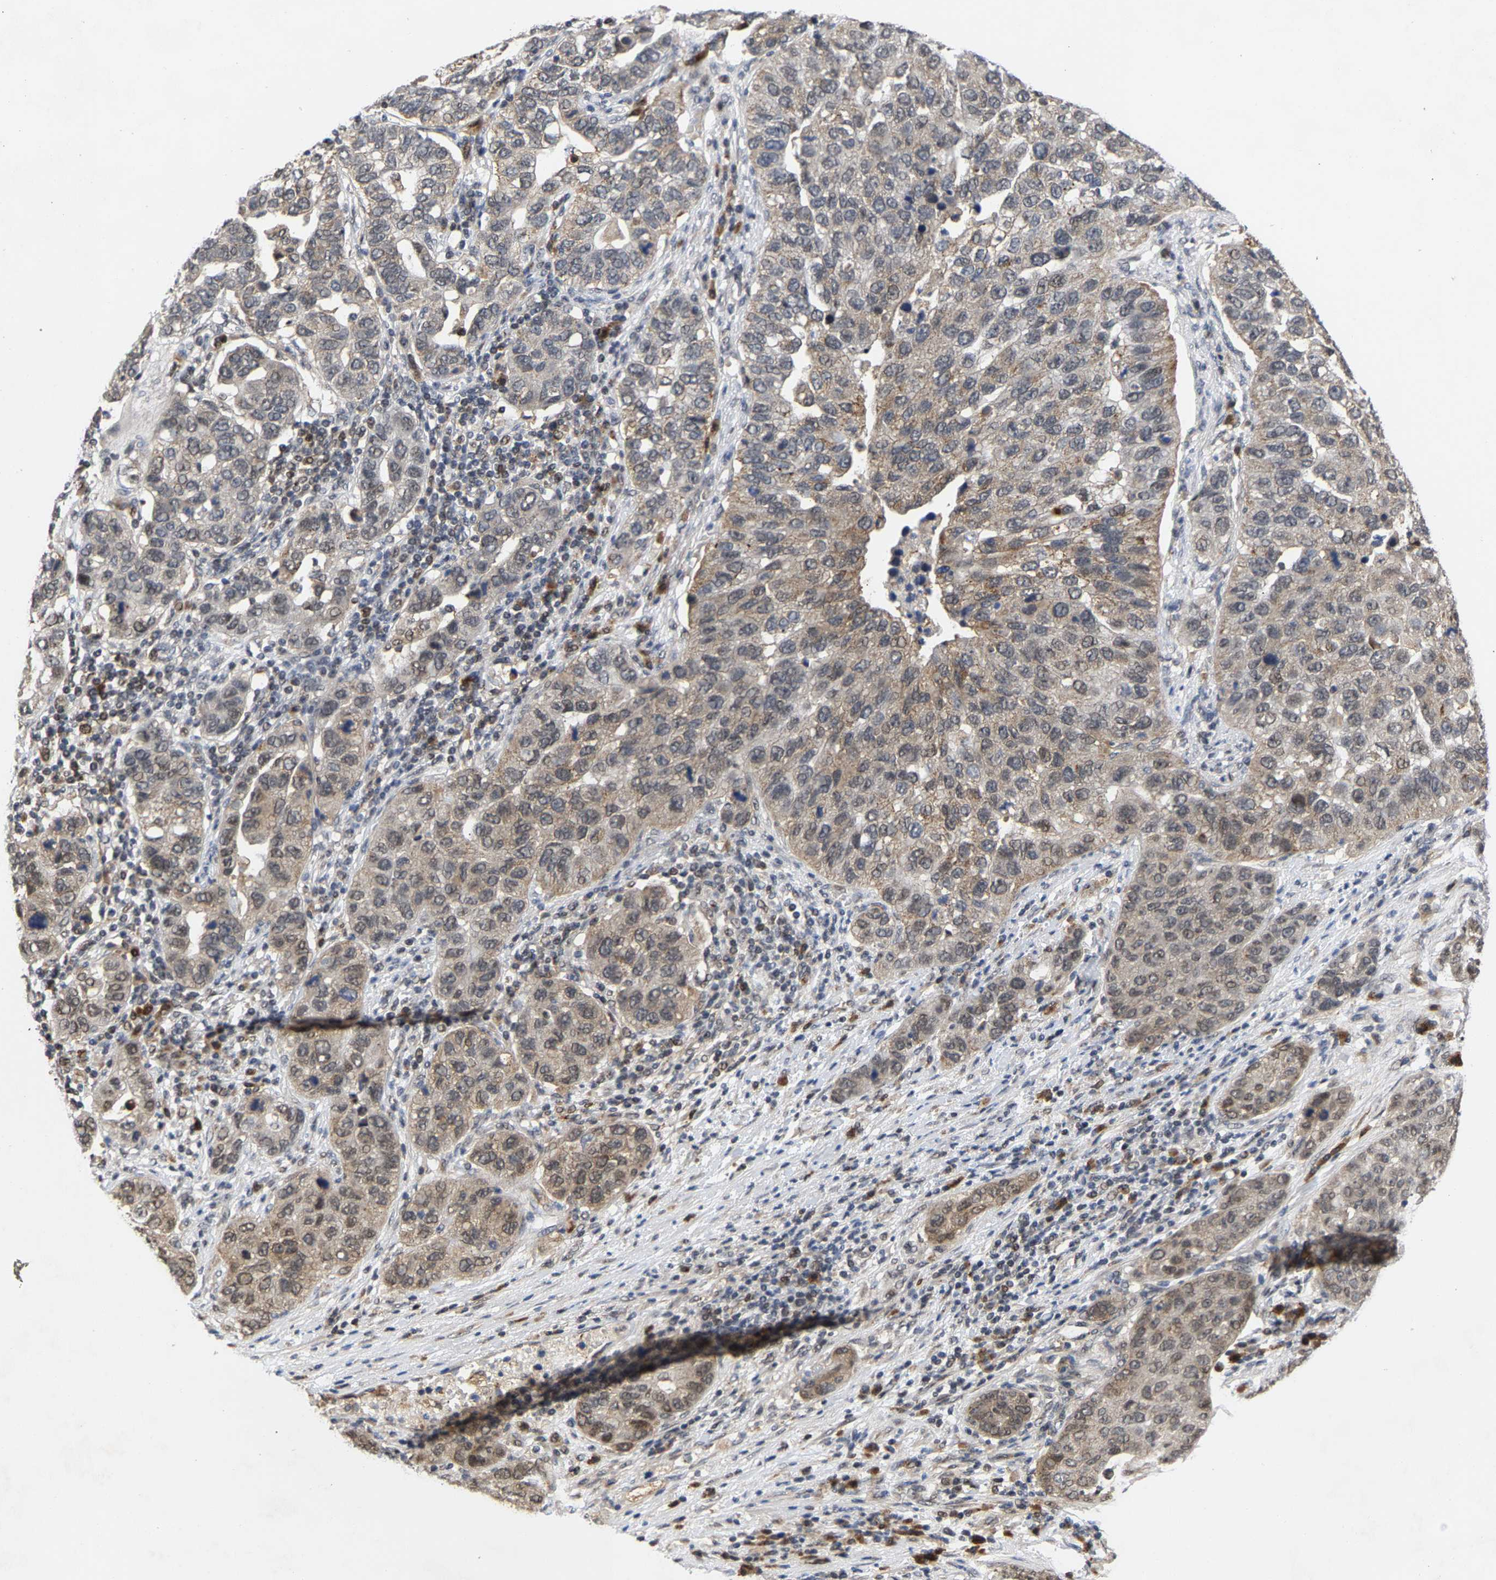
{"staining": {"intensity": "weak", "quantity": "25%-75%", "location": "cytoplasmic/membranous"}, "tissue": "pancreatic cancer", "cell_type": "Tumor cells", "image_type": "cancer", "snomed": [{"axis": "morphology", "description": "Adenocarcinoma, NOS"}, {"axis": "topography", "description": "Pancreas"}], "caption": "A photomicrograph showing weak cytoplasmic/membranous staining in about 25%-75% of tumor cells in pancreatic cancer (adenocarcinoma), as visualized by brown immunohistochemical staining.", "gene": "CLIP2", "patient": {"sex": "female", "age": 61}}